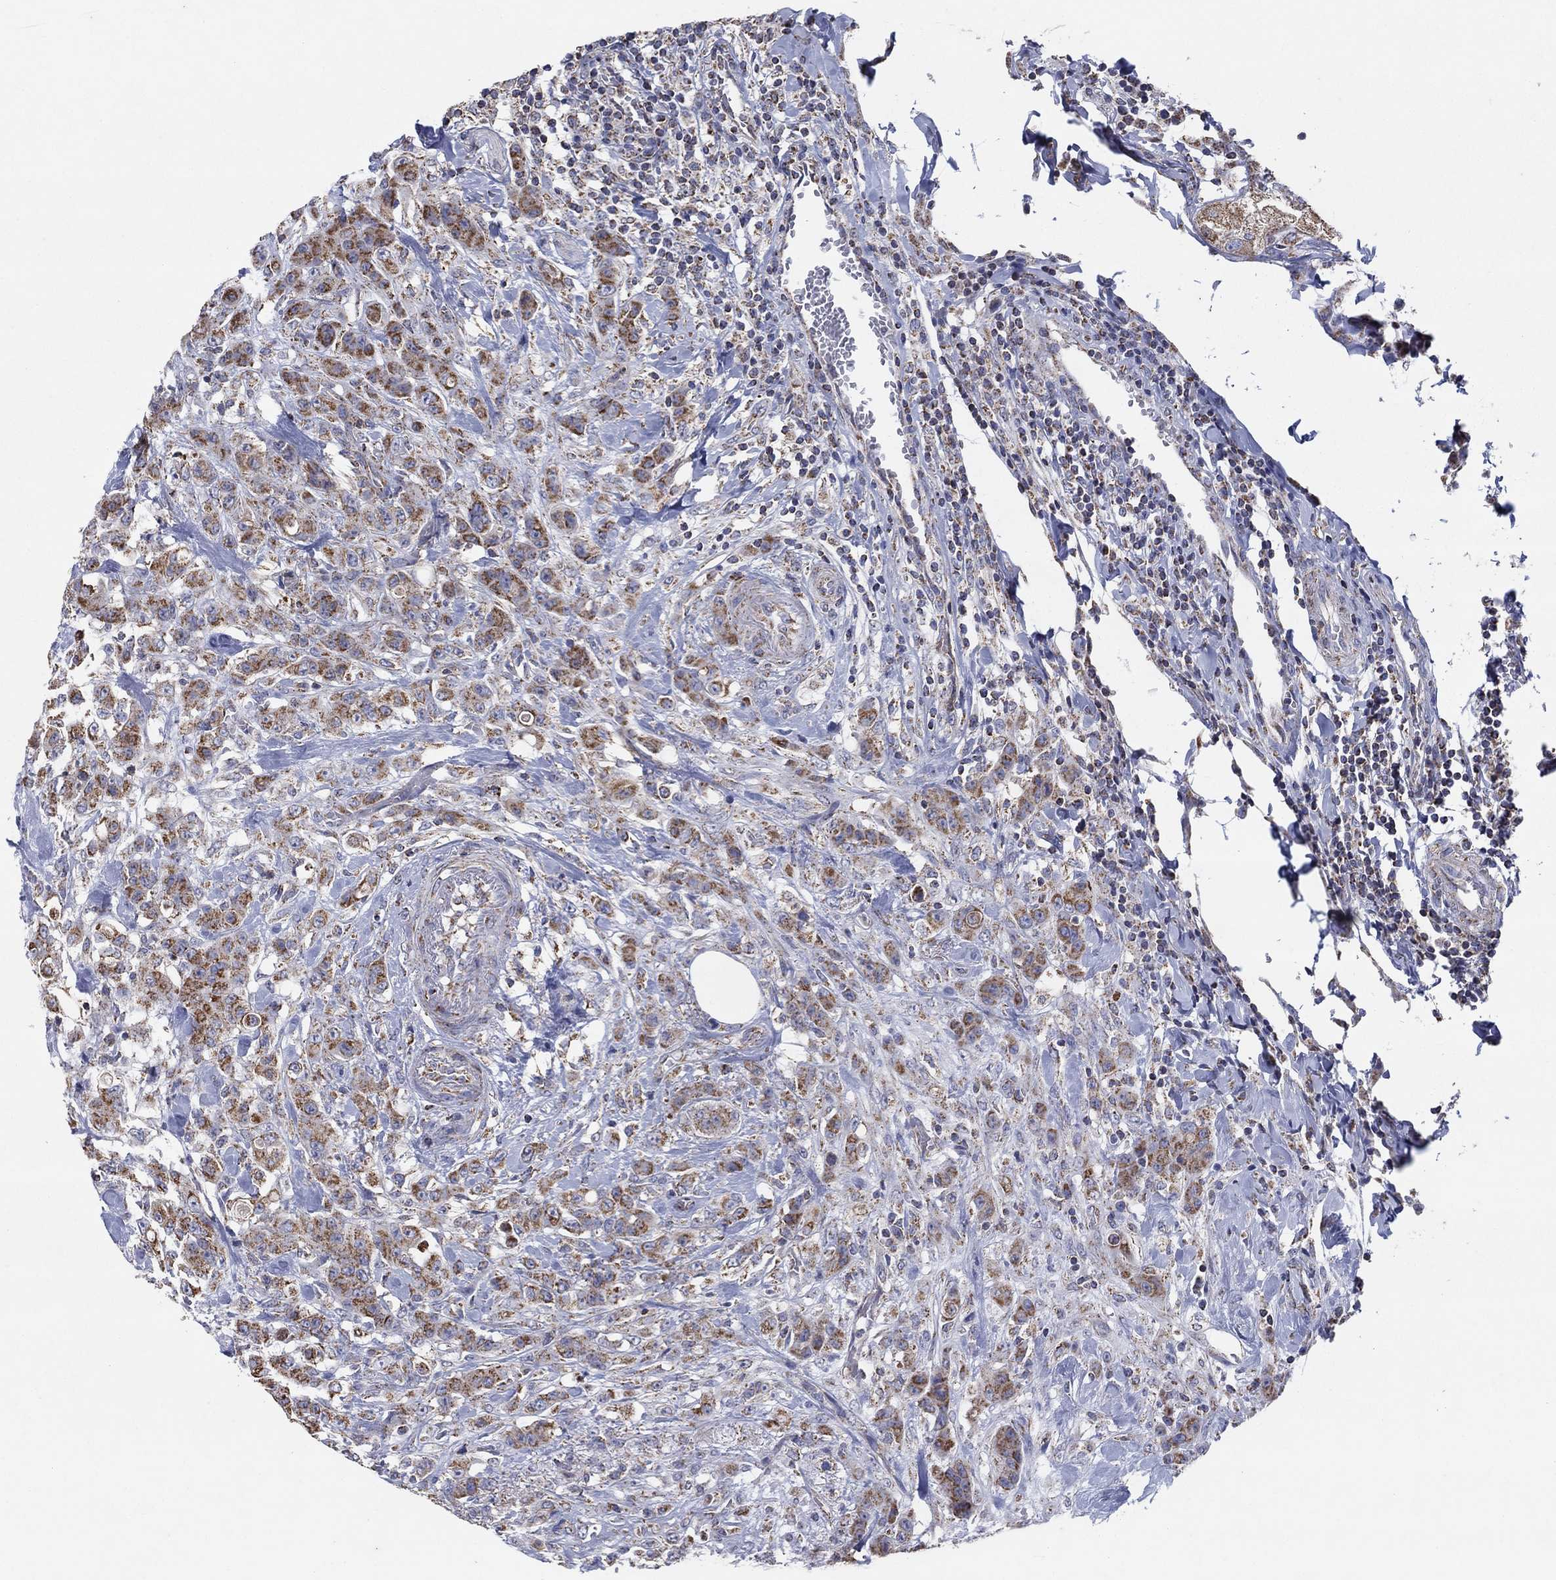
{"staining": {"intensity": "strong", "quantity": "25%-75%", "location": "cytoplasmic/membranous"}, "tissue": "colorectal cancer", "cell_type": "Tumor cells", "image_type": "cancer", "snomed": [{"axis": "morphology", "description": "Adenocarcinoma, NOS"}, {"axis": "topography", "description": "Colon"}], "caption": "Human colorectal cancer (adenocarcinoma) stained with a brown dye demonstrates strong cytoplasmic/membranous positive staining in approximately 25%-75% of tumor cells.", "gene": "C9orf85", "patient": {"sex": "female", "age": 69}}